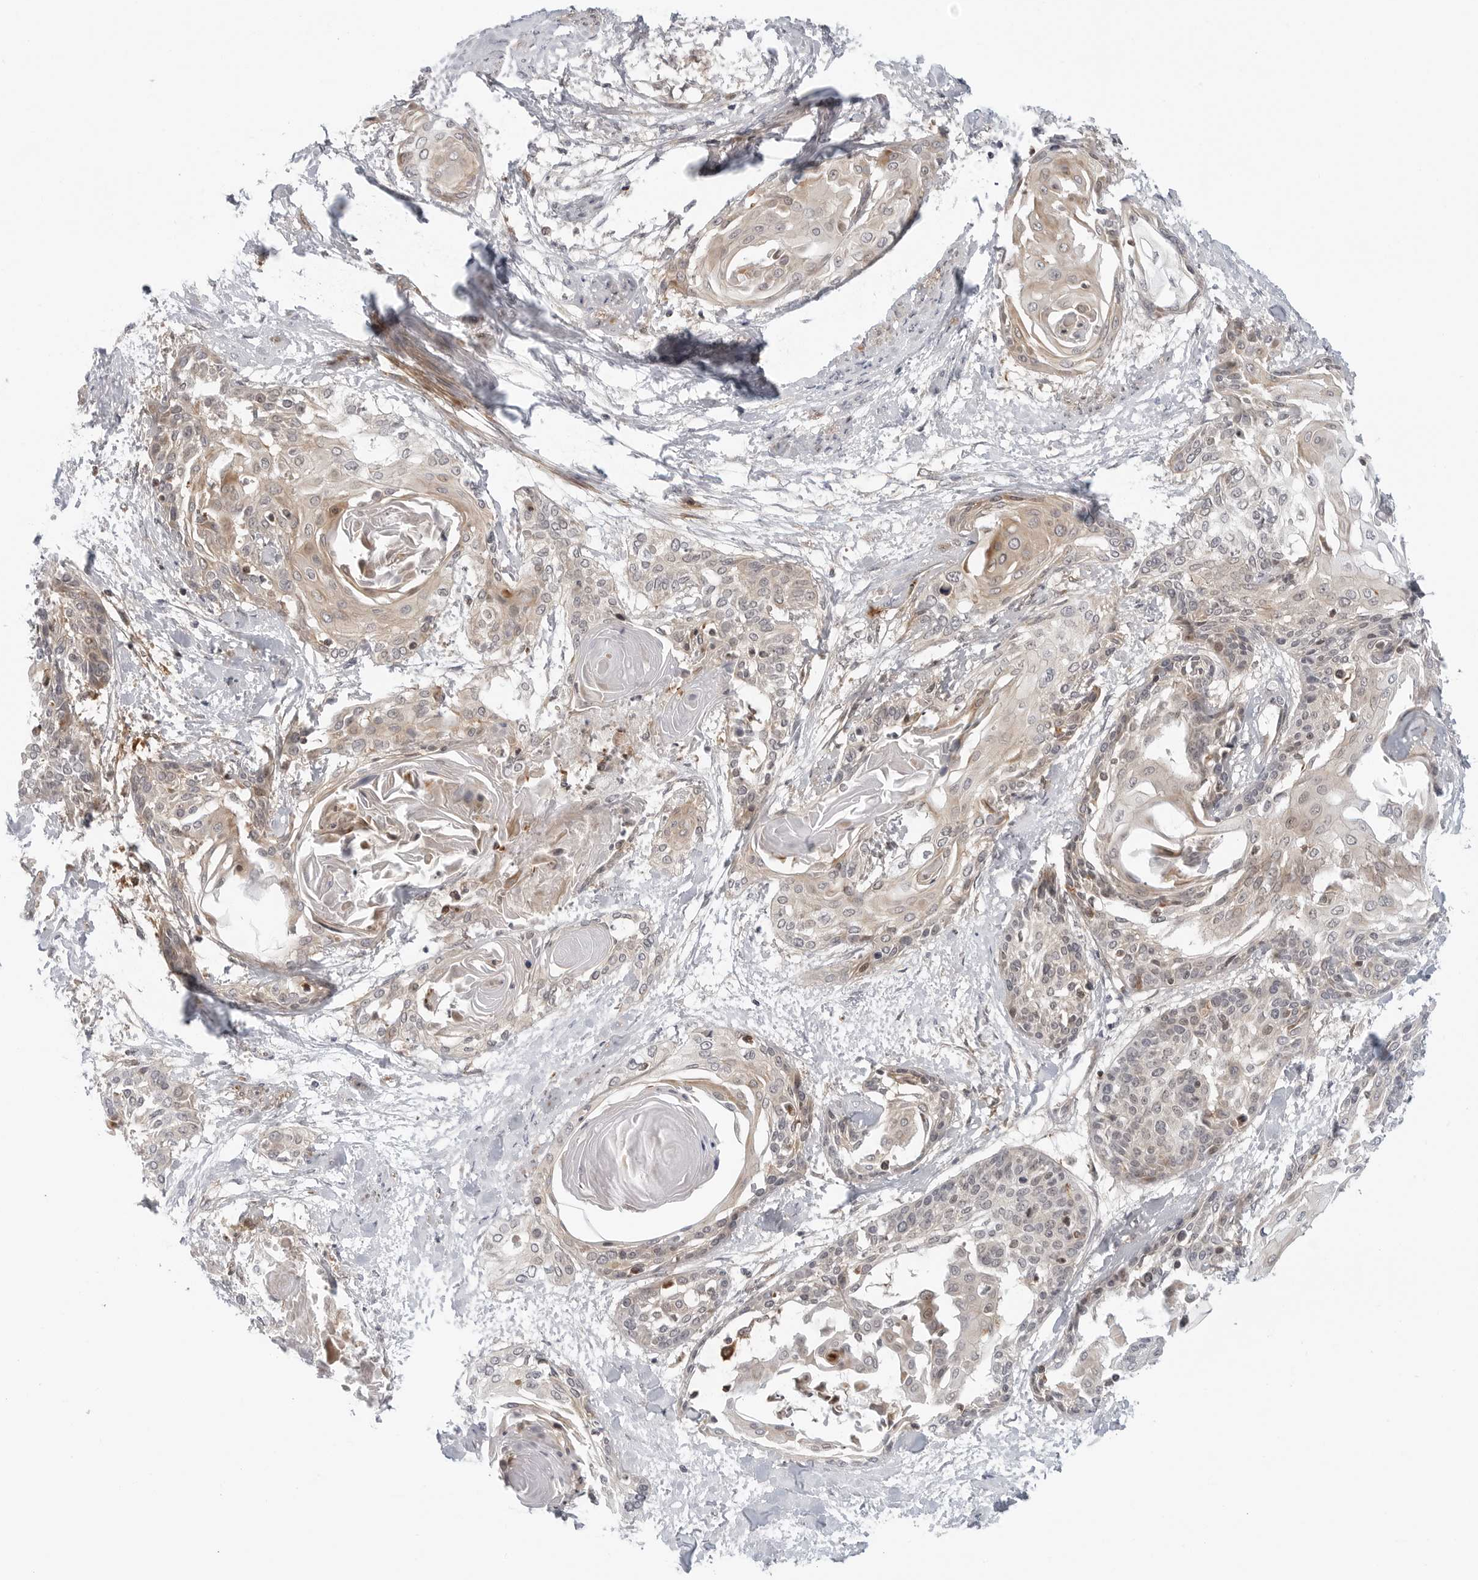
{"staining": {"intensity": "weak", "quantity": "<25%", "location": "cytoplasmic/membranous"}, "tissue": "cervical cancer", "cell_type": "Tumor cells", "image_type": "cancer", "snomed": [{"axis": "morphology", "description": "Squamous cell carcinoma, NOS"}, {"axis": "topography", "description": "Cervix"}], "caption": "Human cervical cancer stained for a protein using immunohistochemistry demonstrates no expression in tumor cells.", "gene": "STXBP3", "patient": {"sex": "female", "age": 57}}